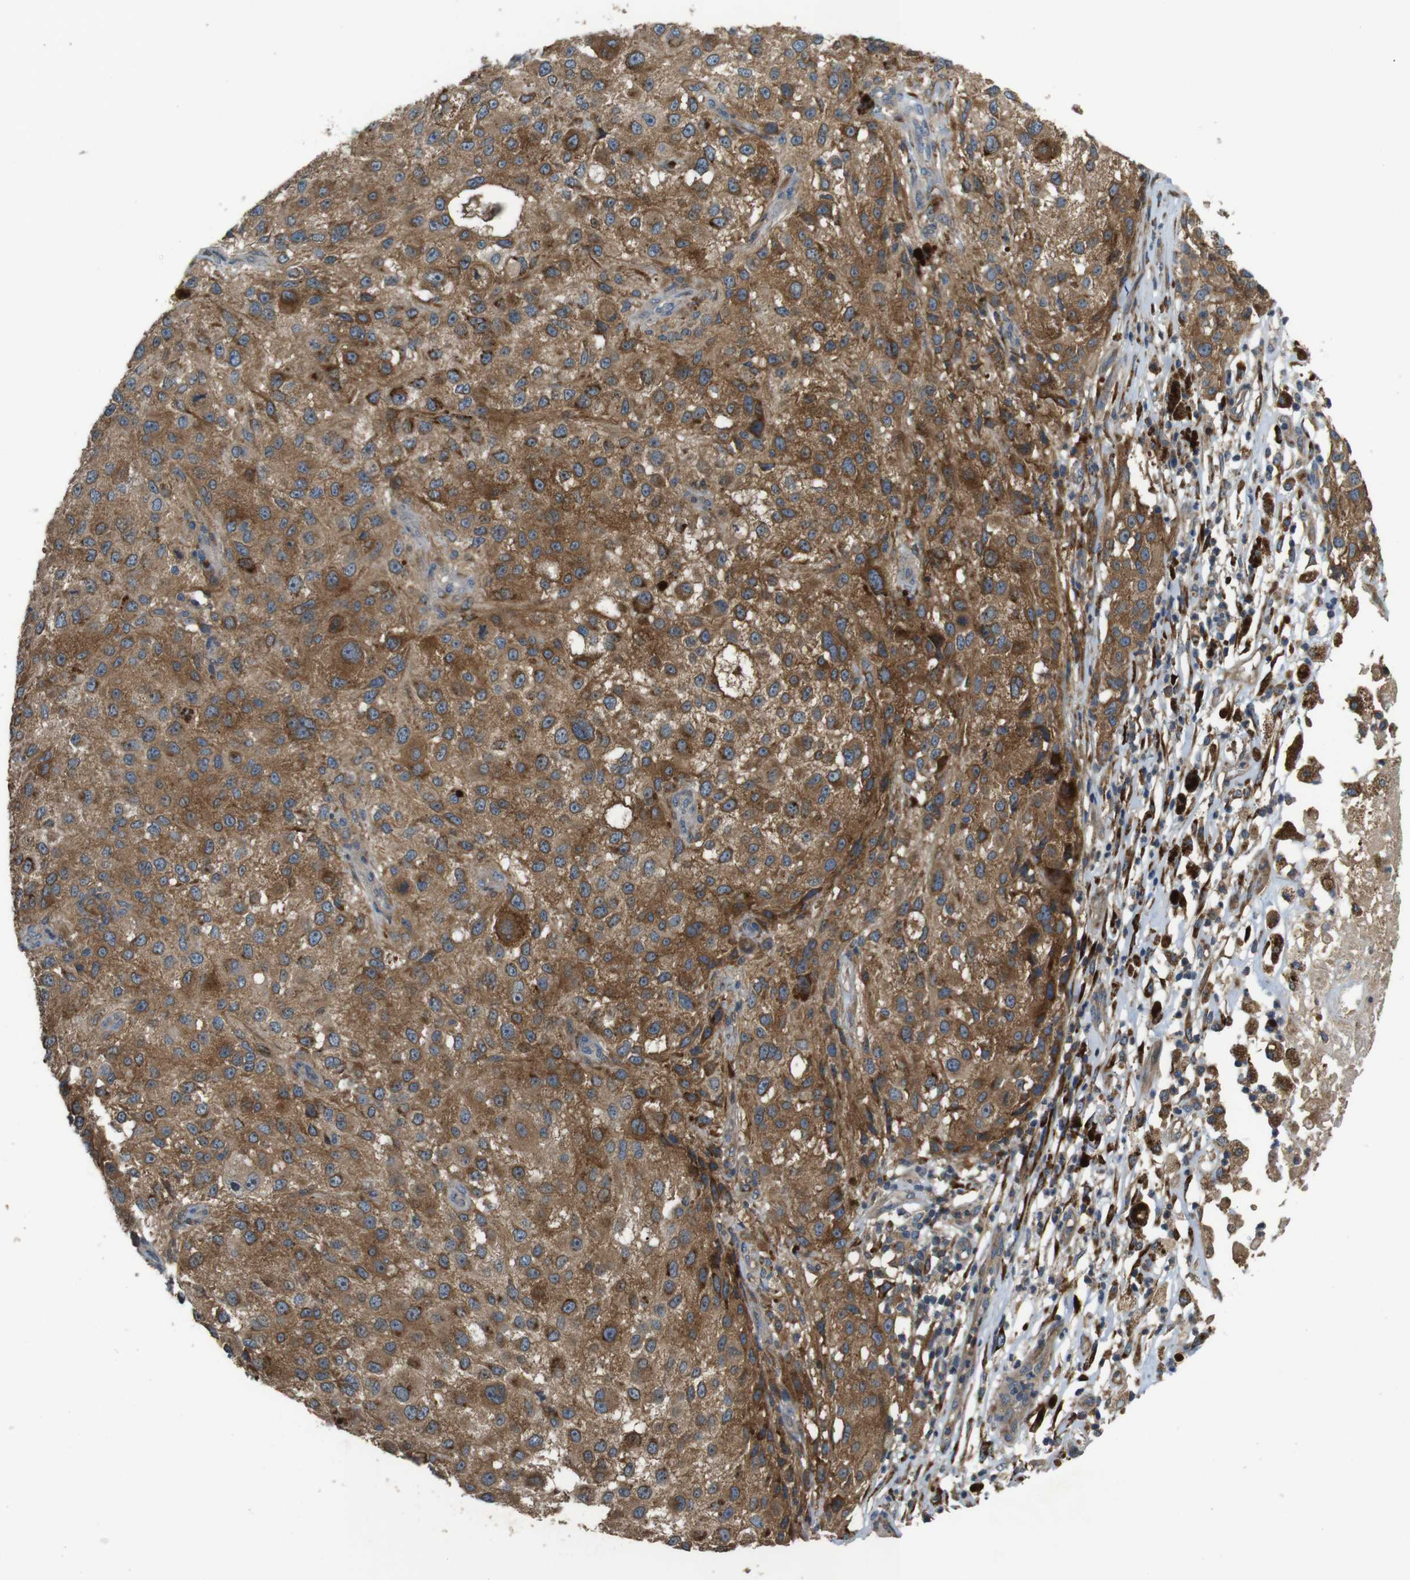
{"staining": {"intensity": "moderate", "quantity": ">75%", "location": "cytoplasmic/membranous"}, "tissue": "melanoma", "cell_type": "Tumor cells", "image_type": "cancer", "snomed": [{"axis": "morphology", "description": "Necrosis, NOS"}, {"axis": "morphology", "description": "Malignant melanoma, NOS"}, {"axis": "topography", "description": "Skin"}], "caption": "This photomicrograph displays melanoma stained with IHC to label a protein in brown. The cytoplasmic/membranous of tumor cells show moderate positivity for the protein. Nuclei are counter-stained blue.", "gene": "ARHGAP24", "patient": {"sex": "female", "age": 87}}